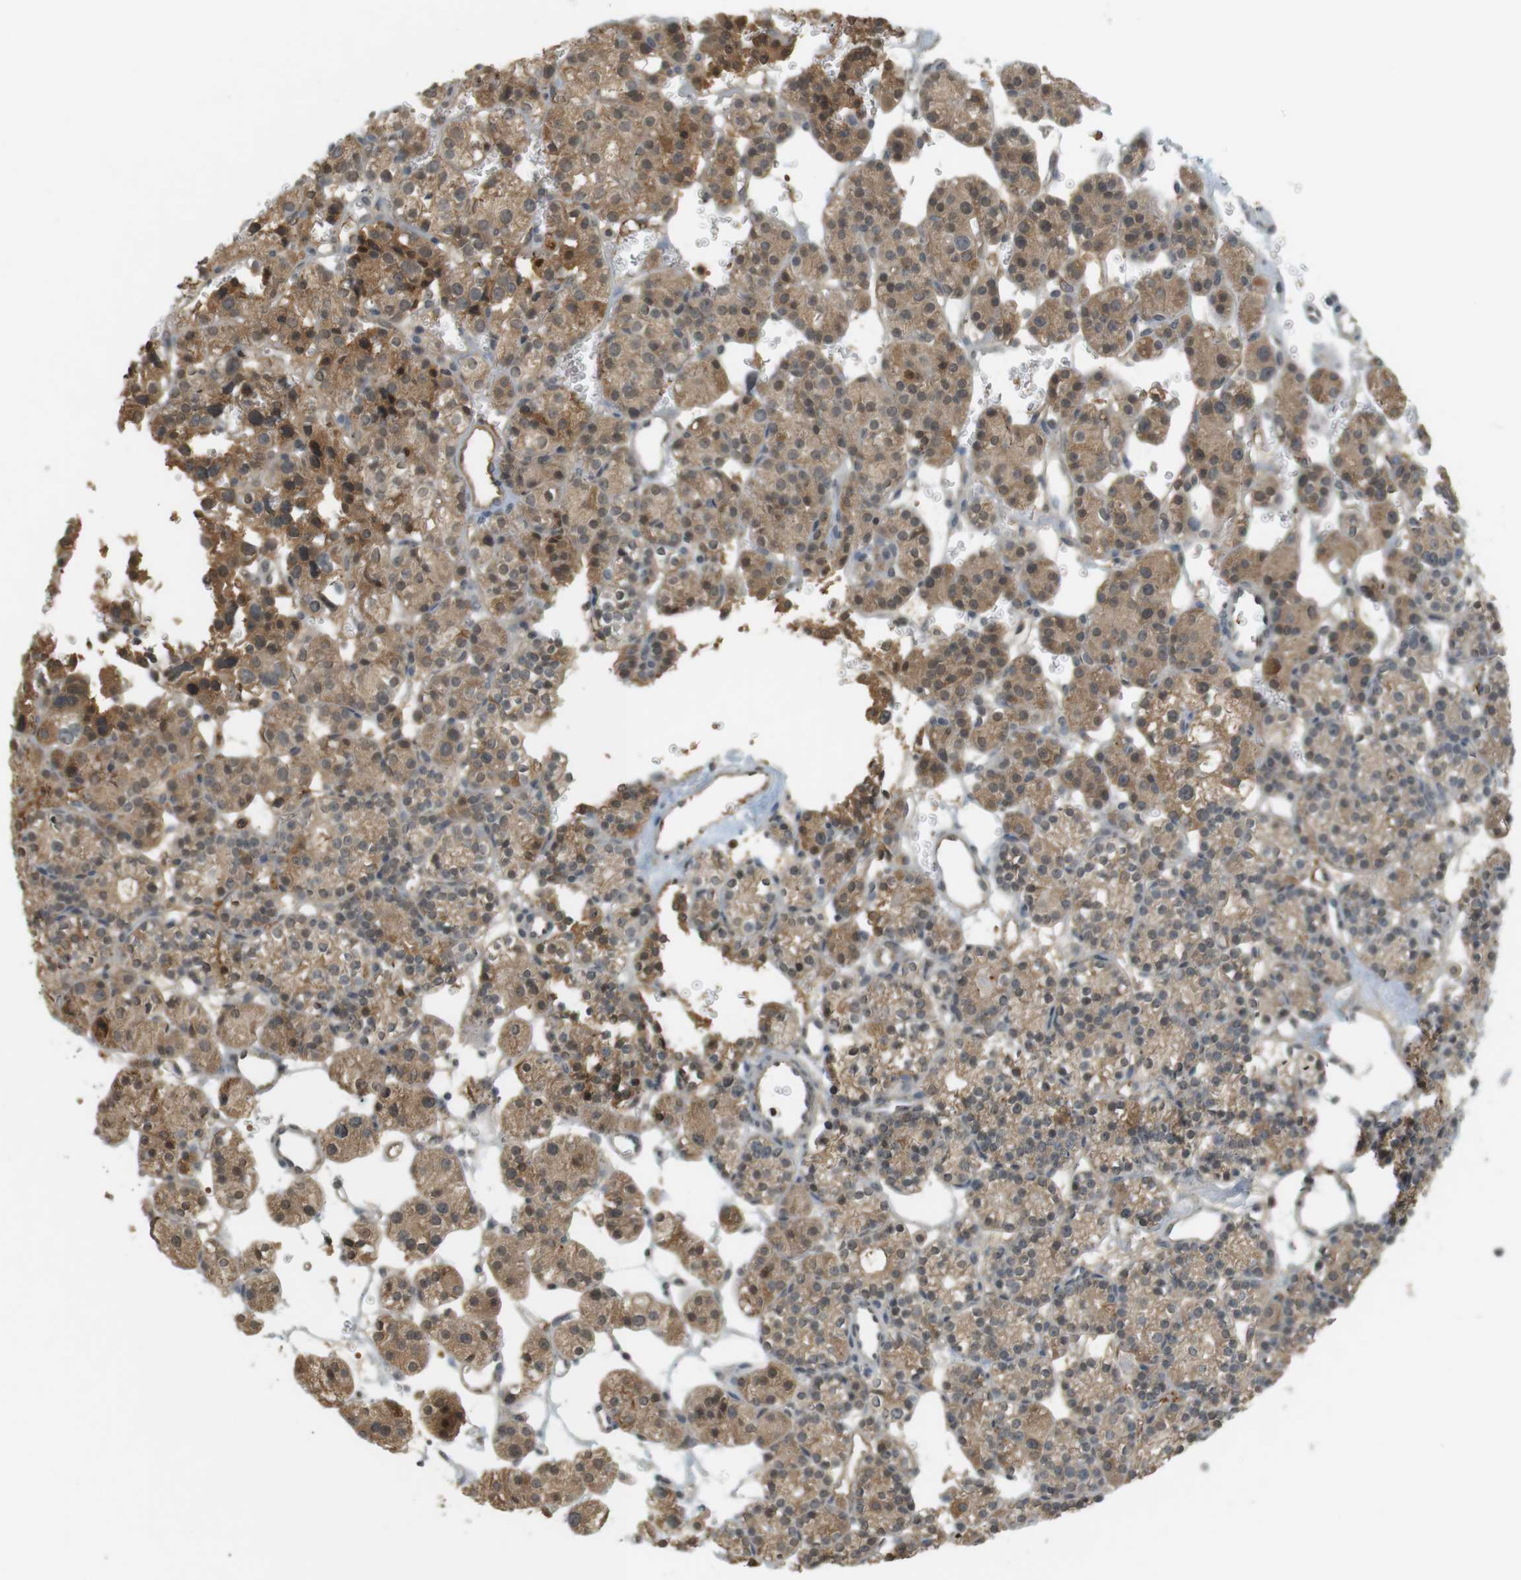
{"staining": {"intensity": "moderate", "quantity": ">75%", "location": "cytoplasmic/membranous,nuclear"}, "tissue": "parathyroid gland", "cell_type": "Glandular cells", "image_type": "normal", "snomed": [{"axis": "morphology", "description": "Normal tissue, NOS"}, {"axis": "topography", "description": "Parathyroid gland"}], "caption": "Protein expression analysis of normal human parathyroid gland reveals moderate cytoplasmic/membranous,nuclear expression in approximately >75% of glandular cells.", "gene": "SRR", "patient": {"sex": "female", "age": 64}}